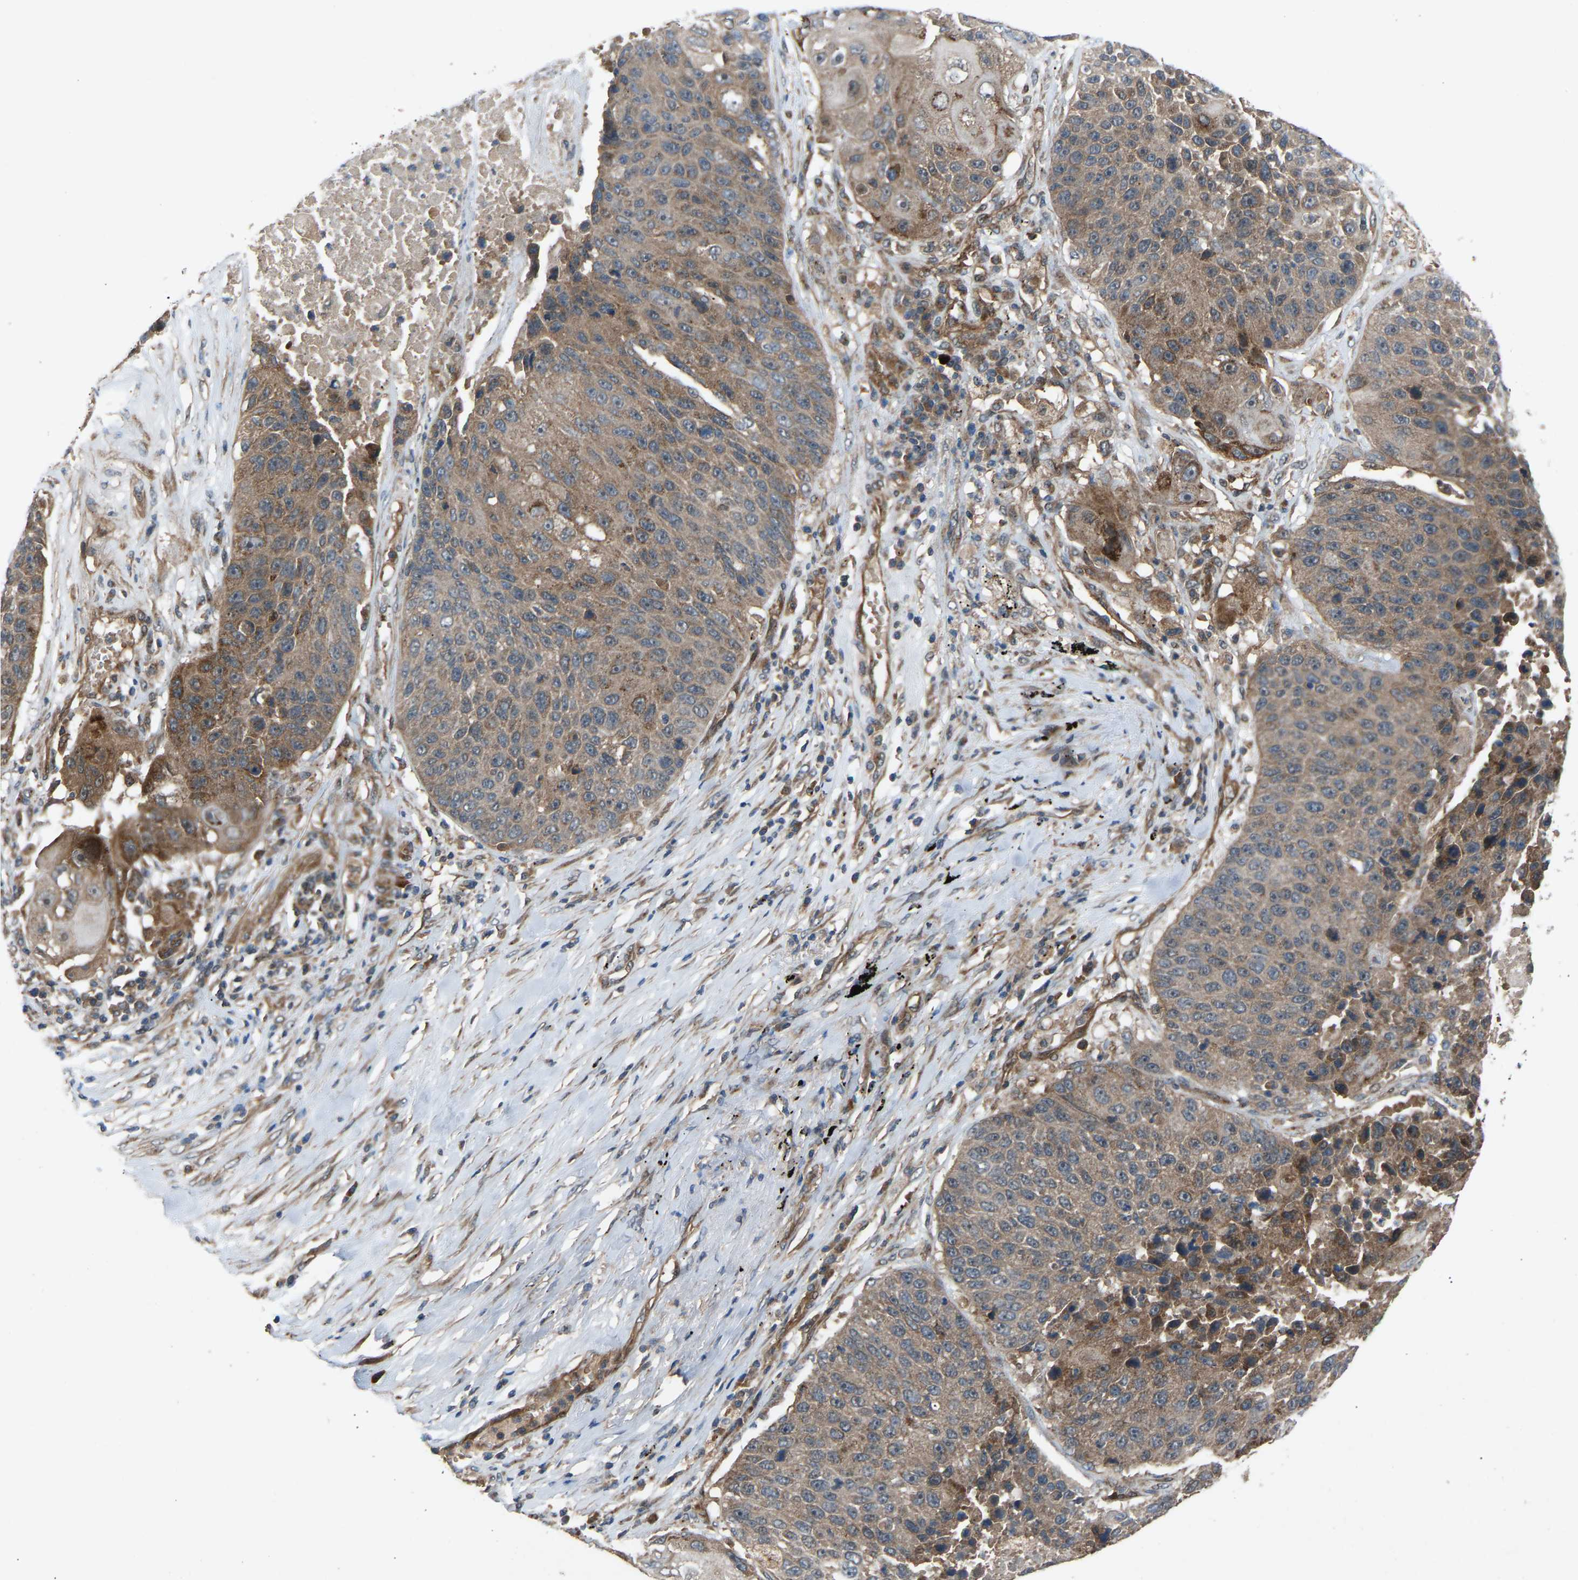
{"staining": {"intensity": "moderate", "quantity": ">75%", "location": "cytoplasmic/membranous"}, "tissue": "lung cancer", "cell_type": "Tumor cells", "image_type": "cancer", "snomed": [{"axis": "morphology", "description": "Squamous cell carcinoma, NOS"}, {"axis": "topography", "description": "Lung"}], "caption": "IHC (DAB) staining of human lung cancer (squamous cell carcinoma) displays moderate cytoplasmic/membranous protein positivity in about >75% of tumor cells.", "gene": "GAS2L1", "patient": {"sex": "male", "age": 61}}